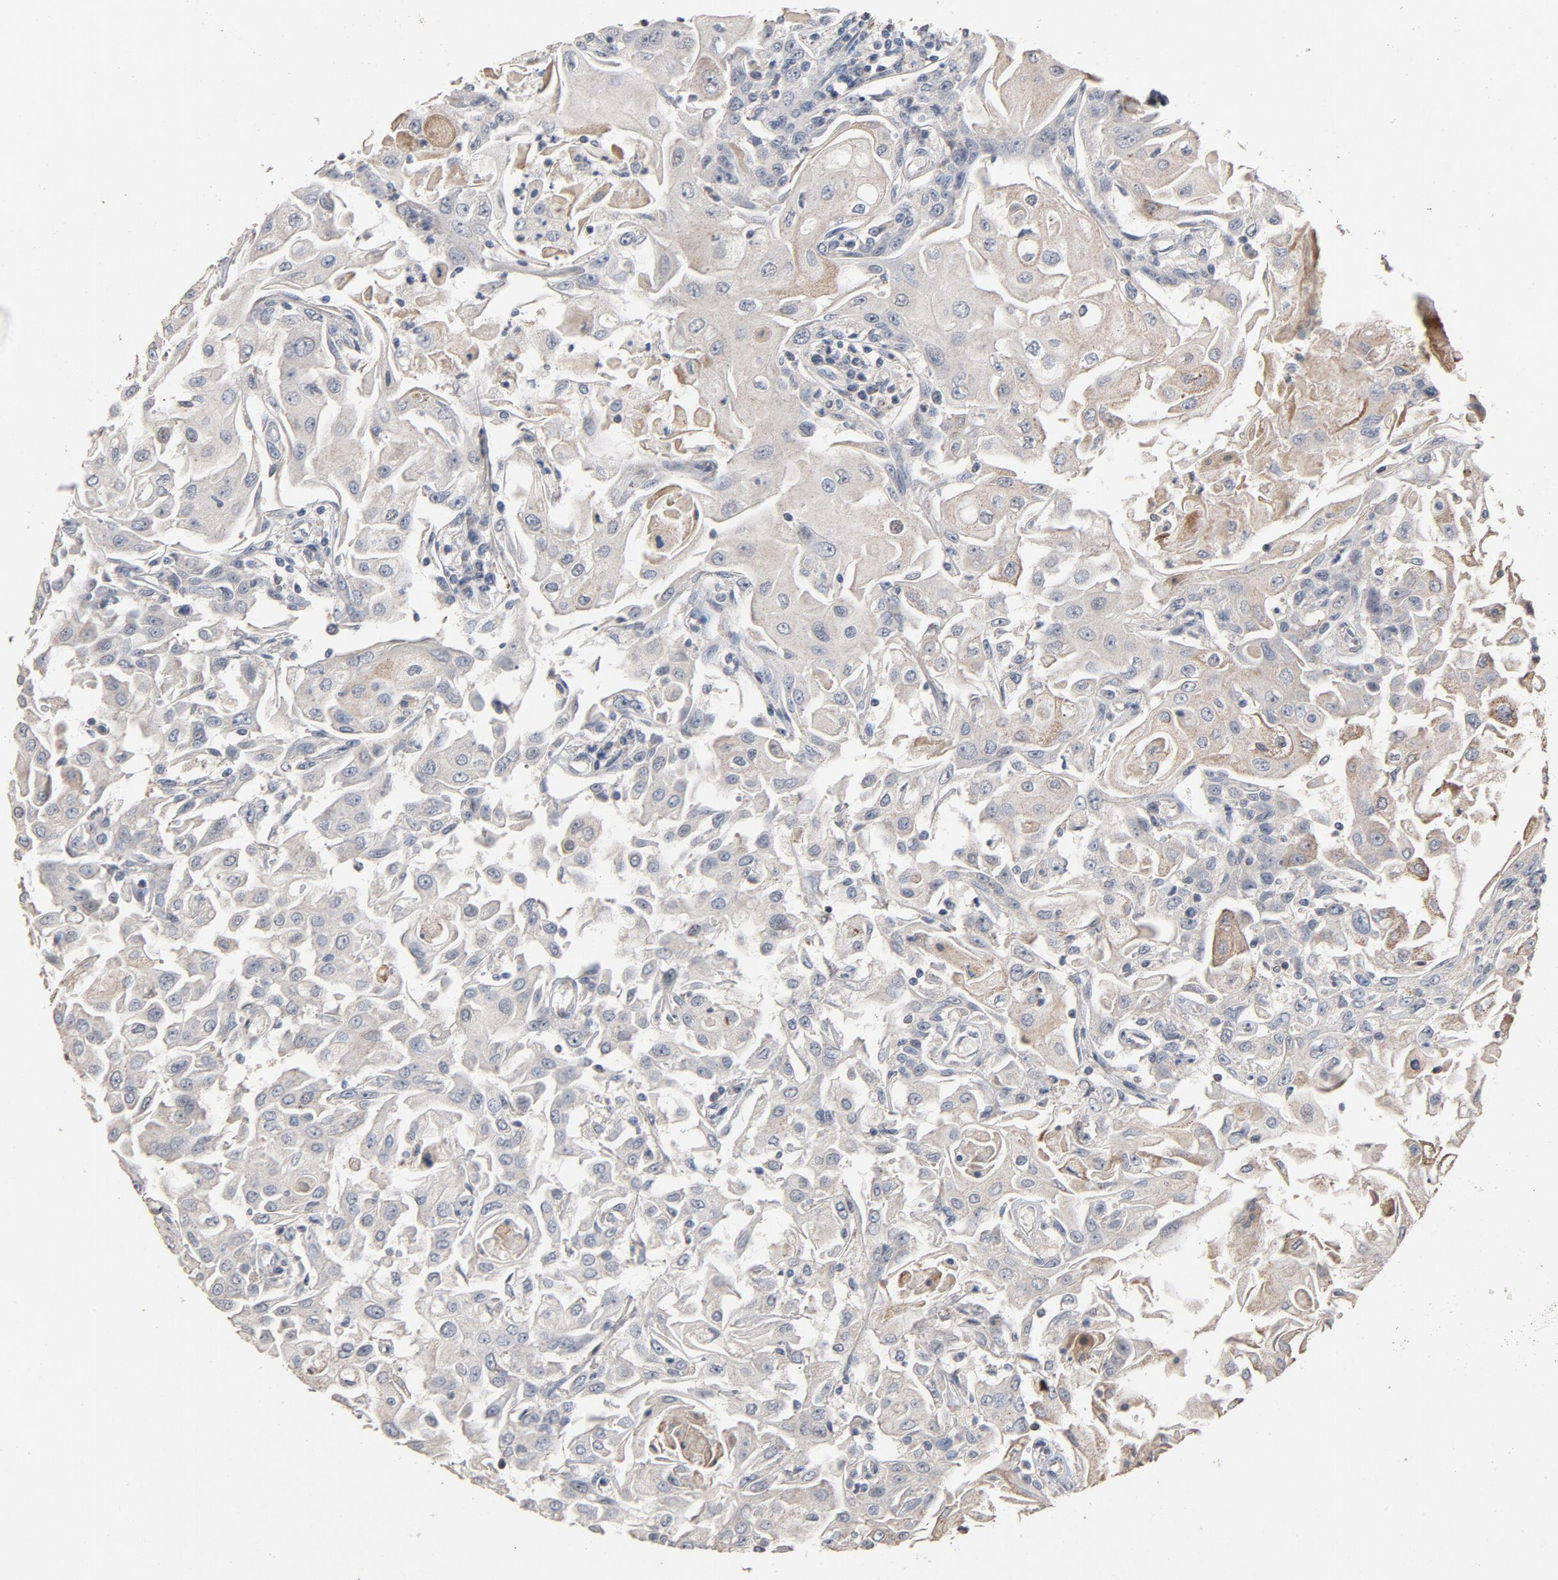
{"staining": {"intensity": "weak", "quantity": "25%-75%", "location": "cytoplasmic/membranous"}, "tissue": "head and neck cancer", "cell_type": "Tumor cells", "image_type": "cancer", "snomed": [{"axis": "morphology", "description": "Squamous cell carcinoma, NOS"}, {"axis": "topography", "description": "Oral tissue"}, {"axis": "topography", "description": "Head-Neck"}], "caption": "Immunohistochemical staining of head and neck squamous cell carcinoma displays low levels of weak cytoplasmic/membranous staining in about 25%-75% of tumor cells. The staining was performed using DAB (3,3'-diaminobenzidine), with brown indicating positive protein expression. Nuclei are stained blue with hematoxylin.", "gene": "CDK6", "patient": {"sex": "female", "age": 76}}